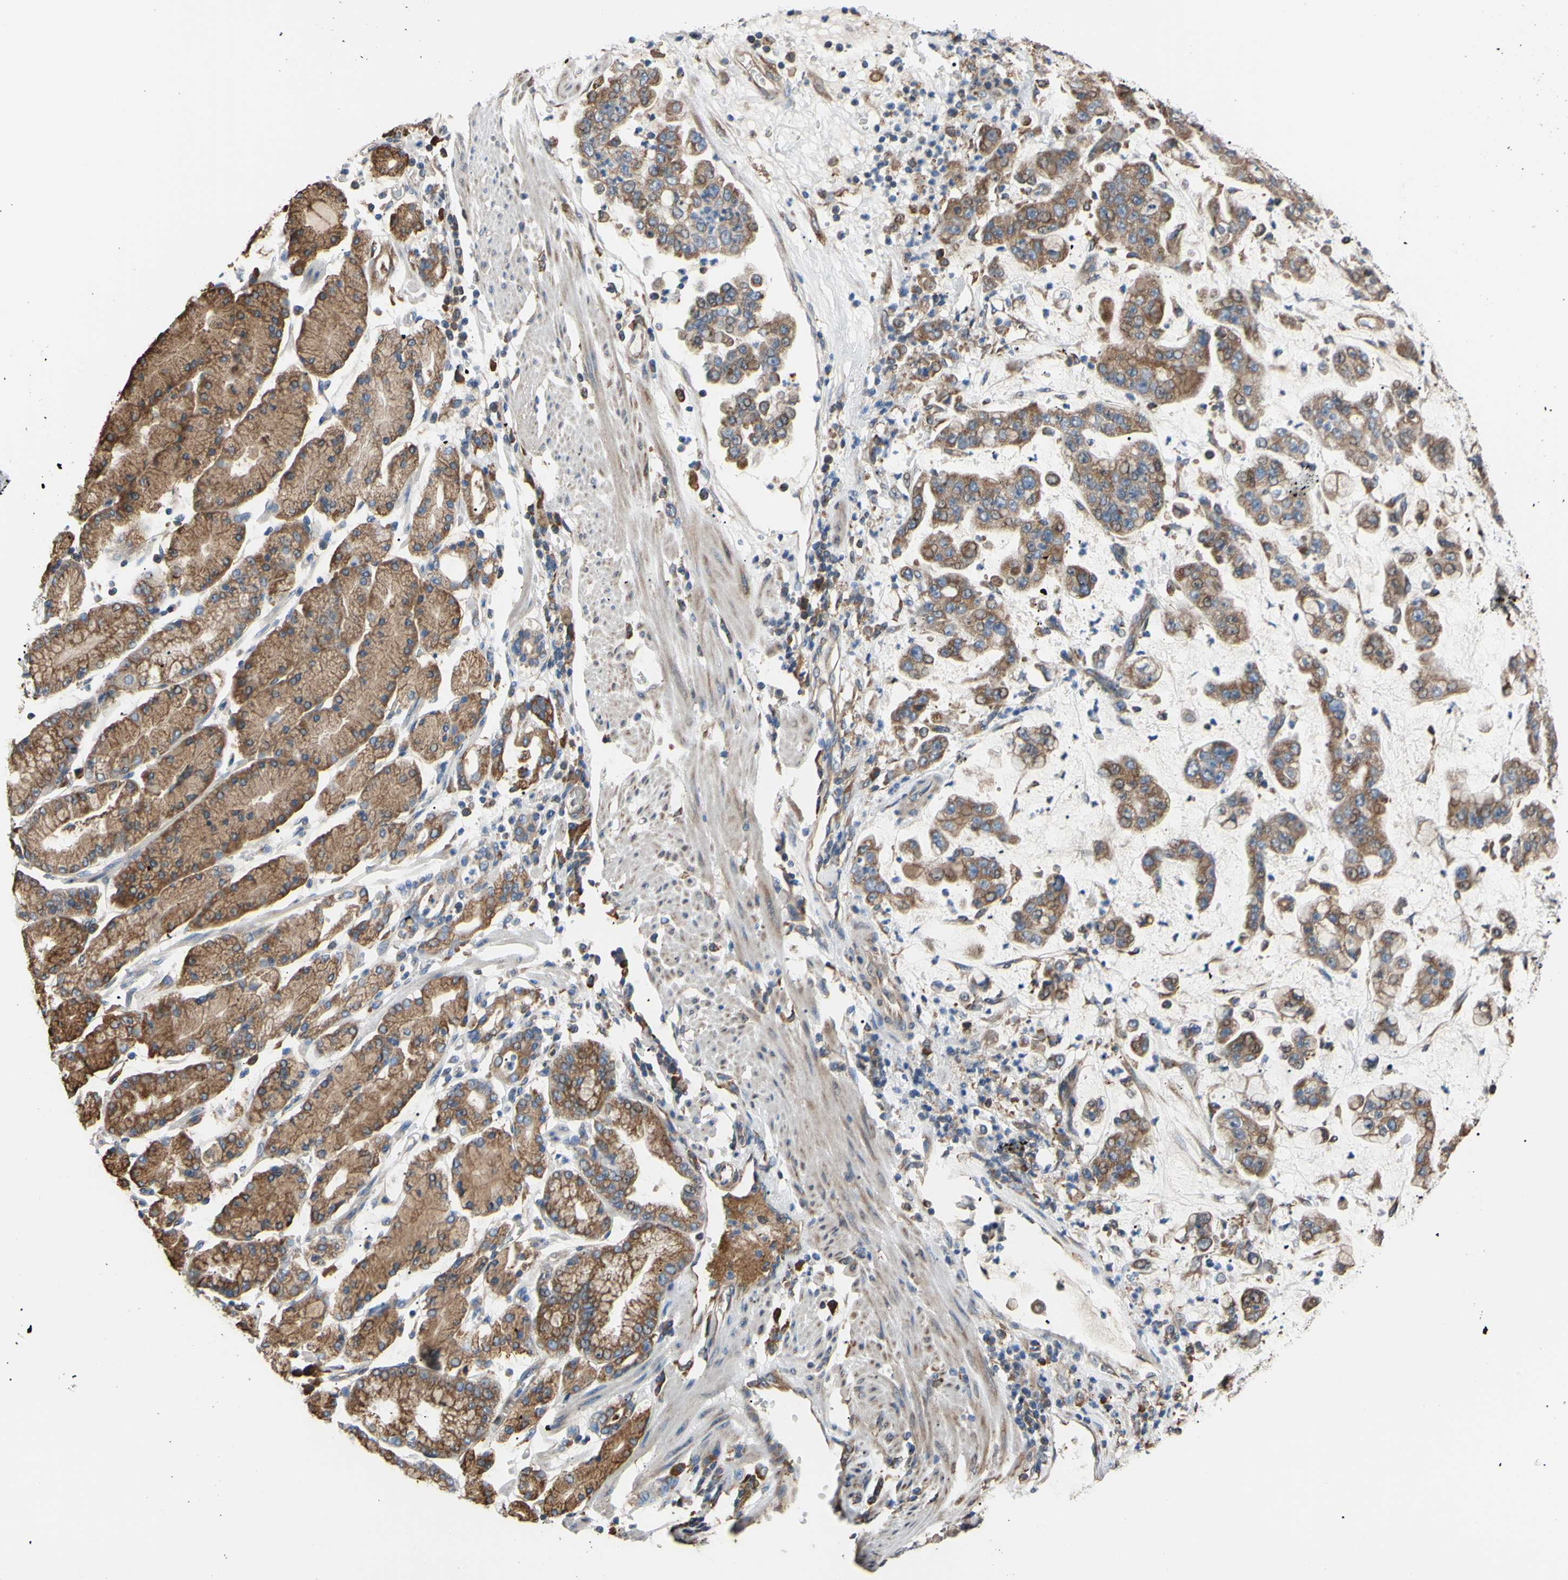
{"staining": {"intensity": "moderate", "quantity": ">75%", "location": "cytoplasmic/membranous"}, "tissue": "stomach cancer", "cell_type": "Tumor cells", "image_type": "cancer", "snomed": [{"axis": "morphology", "description": "Normal tissue, NOS"}, {"axis": "morphology", "description": "Adenocarcinoma, NOS"}, {"axis": "topography", "description": "Stomach, upper"}, {"axis": "topography", "description": "Stomach"}], "caption": "A histopathology image showing moderate cytoplasmic/membranous staining in approximately >75% of tumor cells in adenocarcinoma (stomach), as visualized by brown immunohistochemical staining.", "gene": "BMF", "patient": {"sex": "male", "age": 76}}